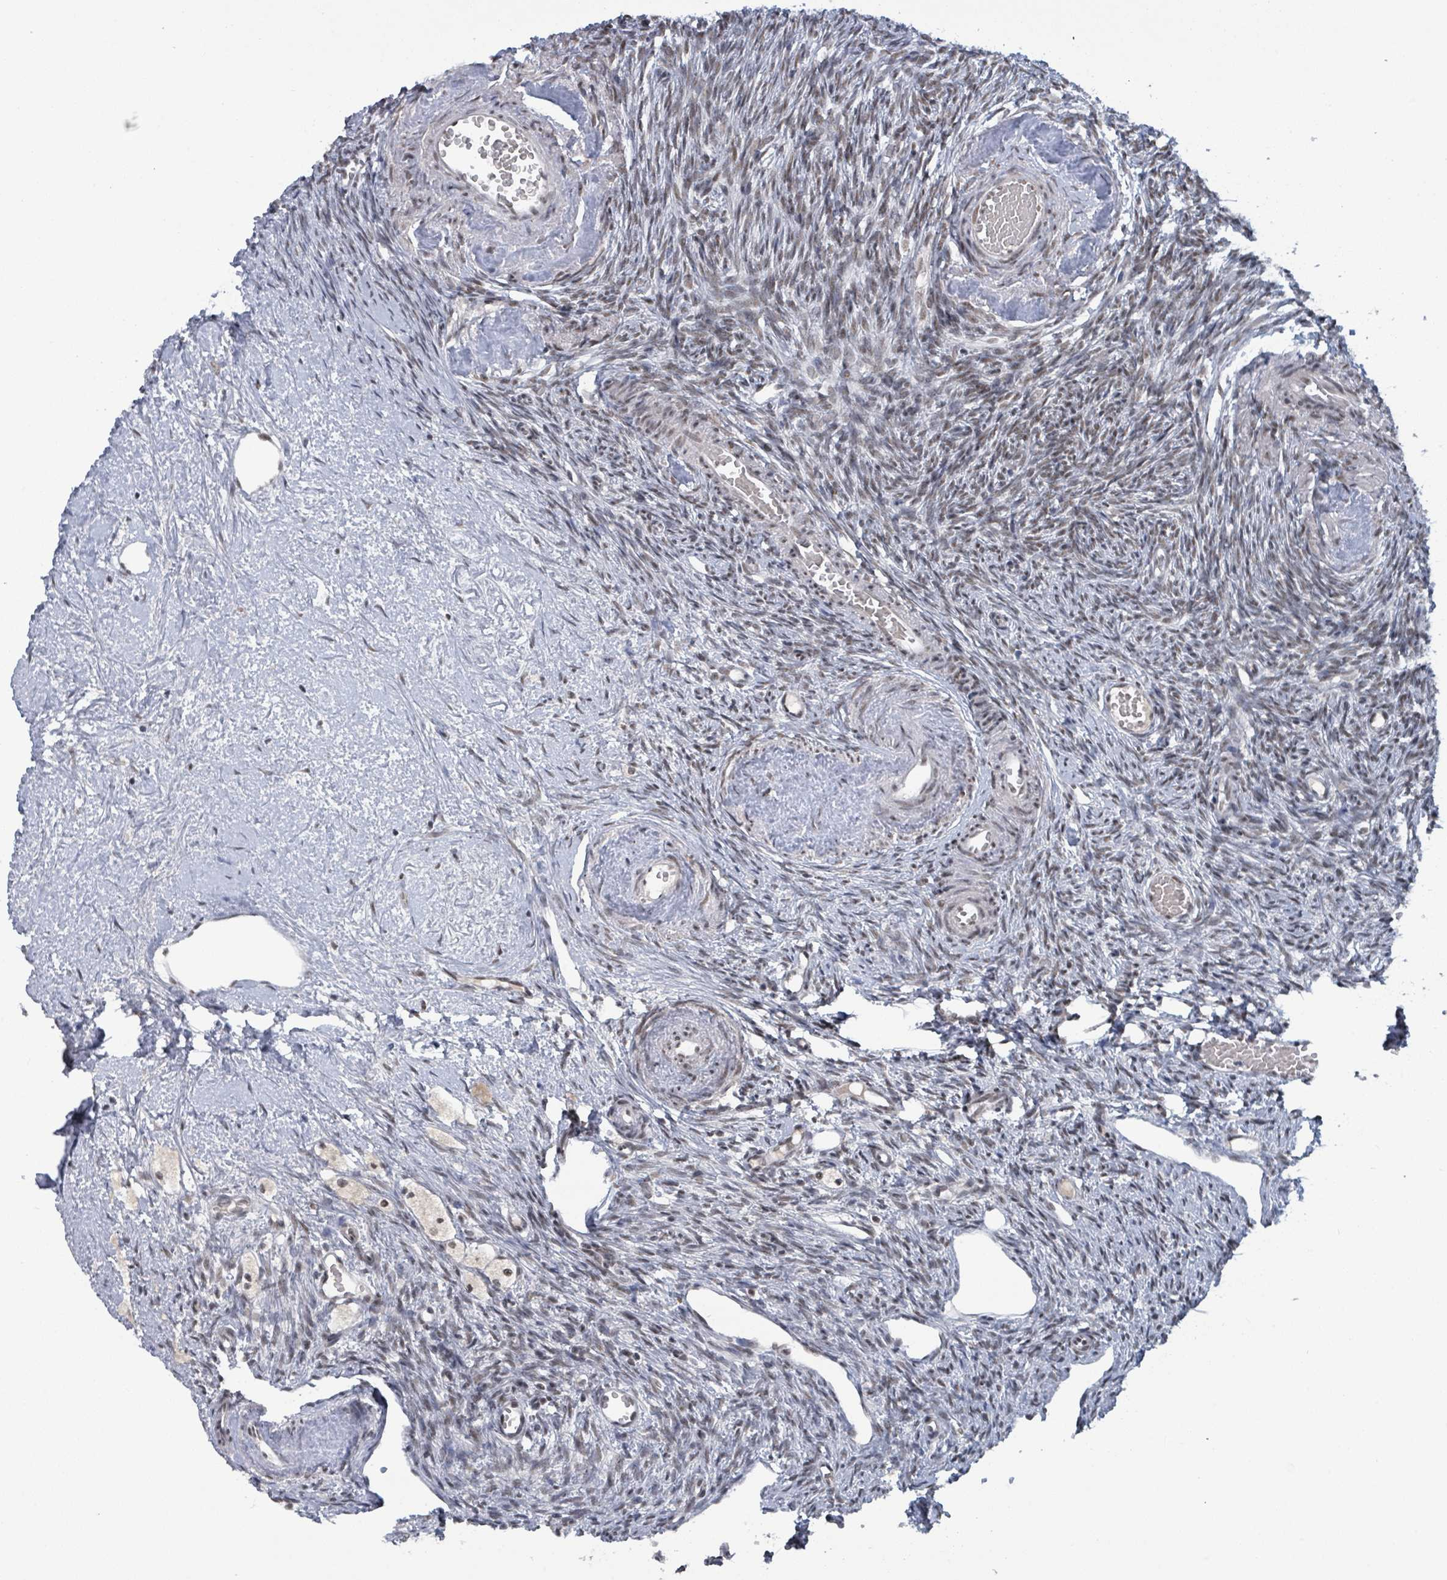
{"staining": {"intensity": "weak", "quantity": "<25%", "location": "nuclear"}, "tissue": "ovary", "cell_type": "Ovarian stroma cells", "image_type": "normal", "snomed": [{"axis": "morphology", "description": "Normal tissue, NOS"}, {"axis": "topography", "description": "Ovary"}], "caption": "Immunohistochemistry image of benign ovary: ovary stained with DAB (3,3'-diaminobenzidine) displays no significant protein positivity in ovarian stroma cells.", "gene": "BANP", "patient": {"sex": "female", "age": 51}}